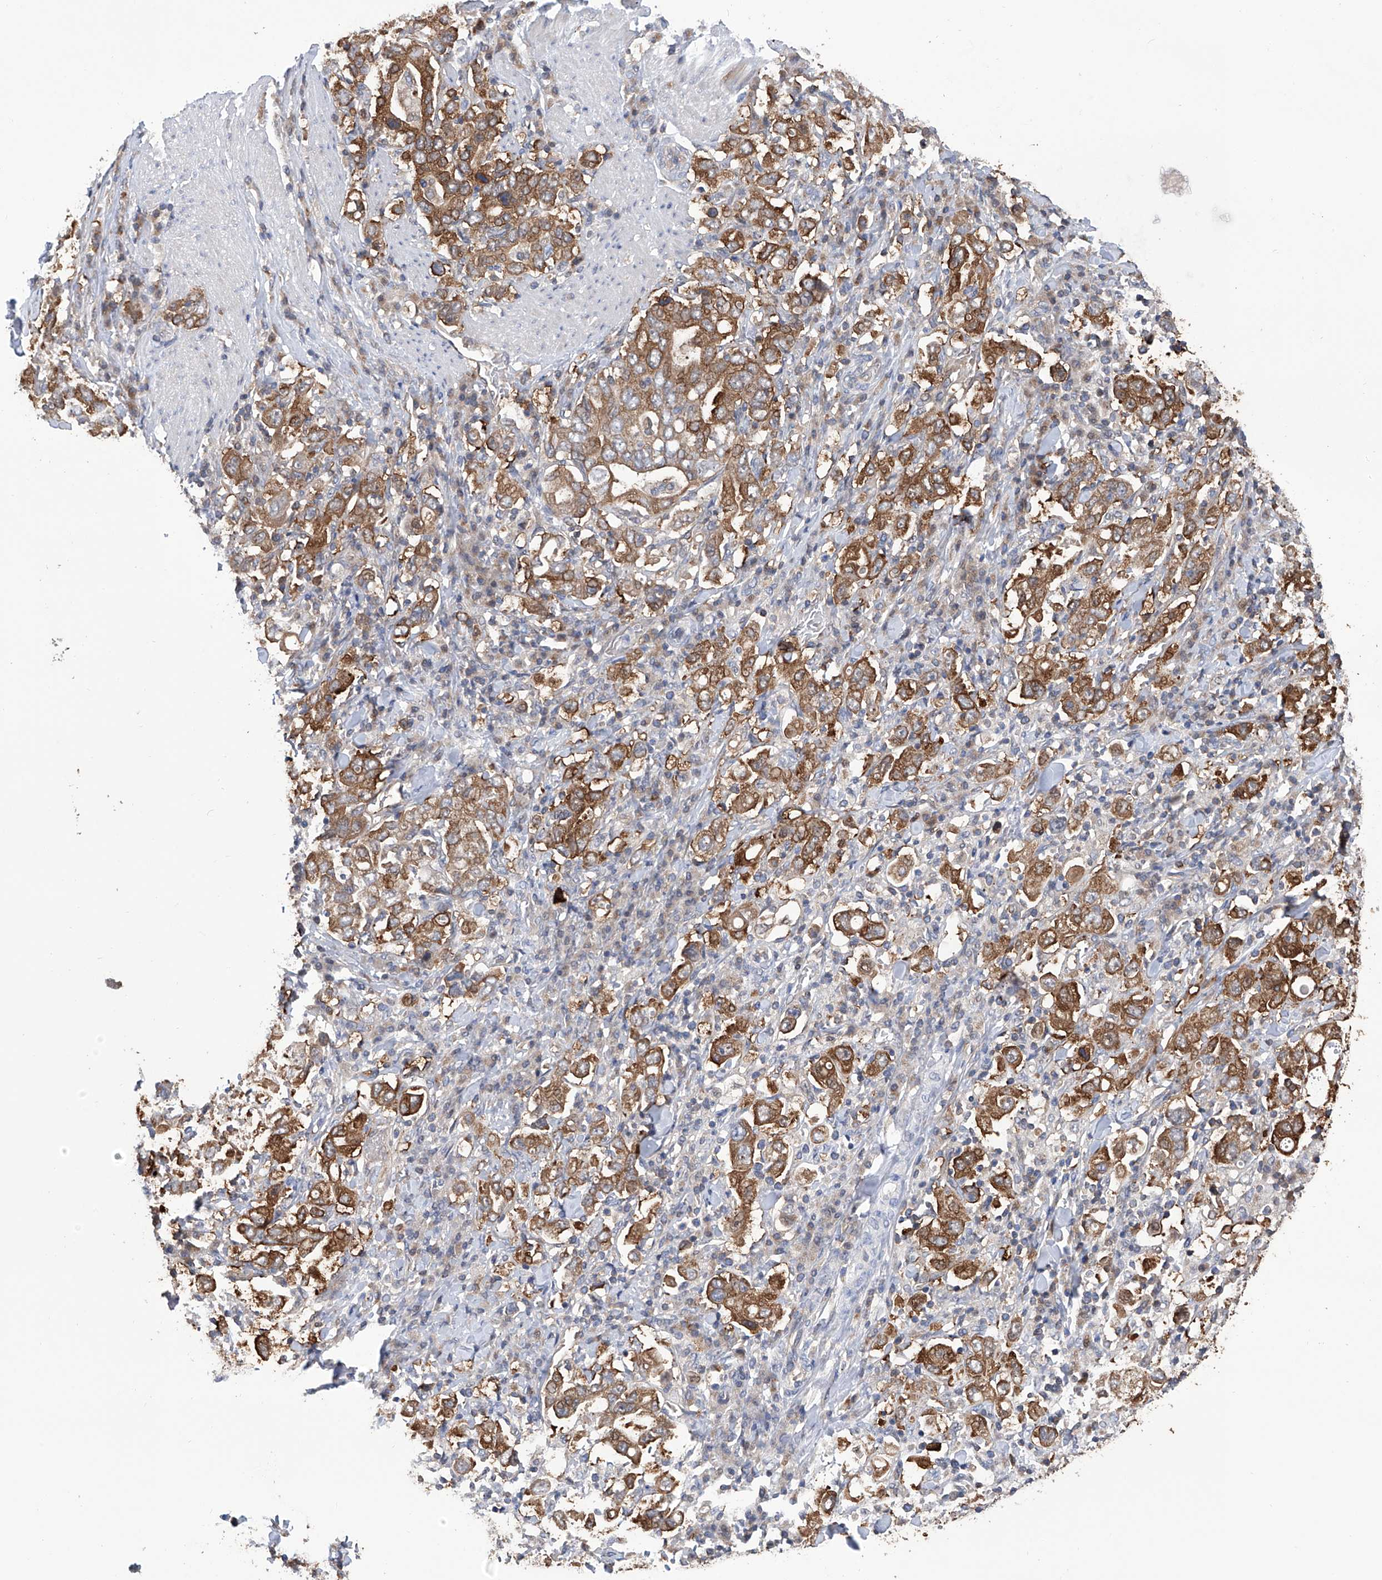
{"staining": {"intensity": "moderate", "quantity": ">75%", "location": "cytoplasmic/membranous"}, "tissue": "stomach cancer", "cell_type": "Tumor cells", "image_type": "cancer", "snomed": [{"axis": "morphology", "description": "Adenocarcinoma, NOS"}, {"axis": "topography", "description": "Stomach, upper"}], "caption": "Protein staining of stomach cancer tissue exhibits moderate cytoplasmic/membranous expression in approximately >75% of tumor cells.", "gene": "NUDT17", "patient": {"sex": "male", "age": 62}}